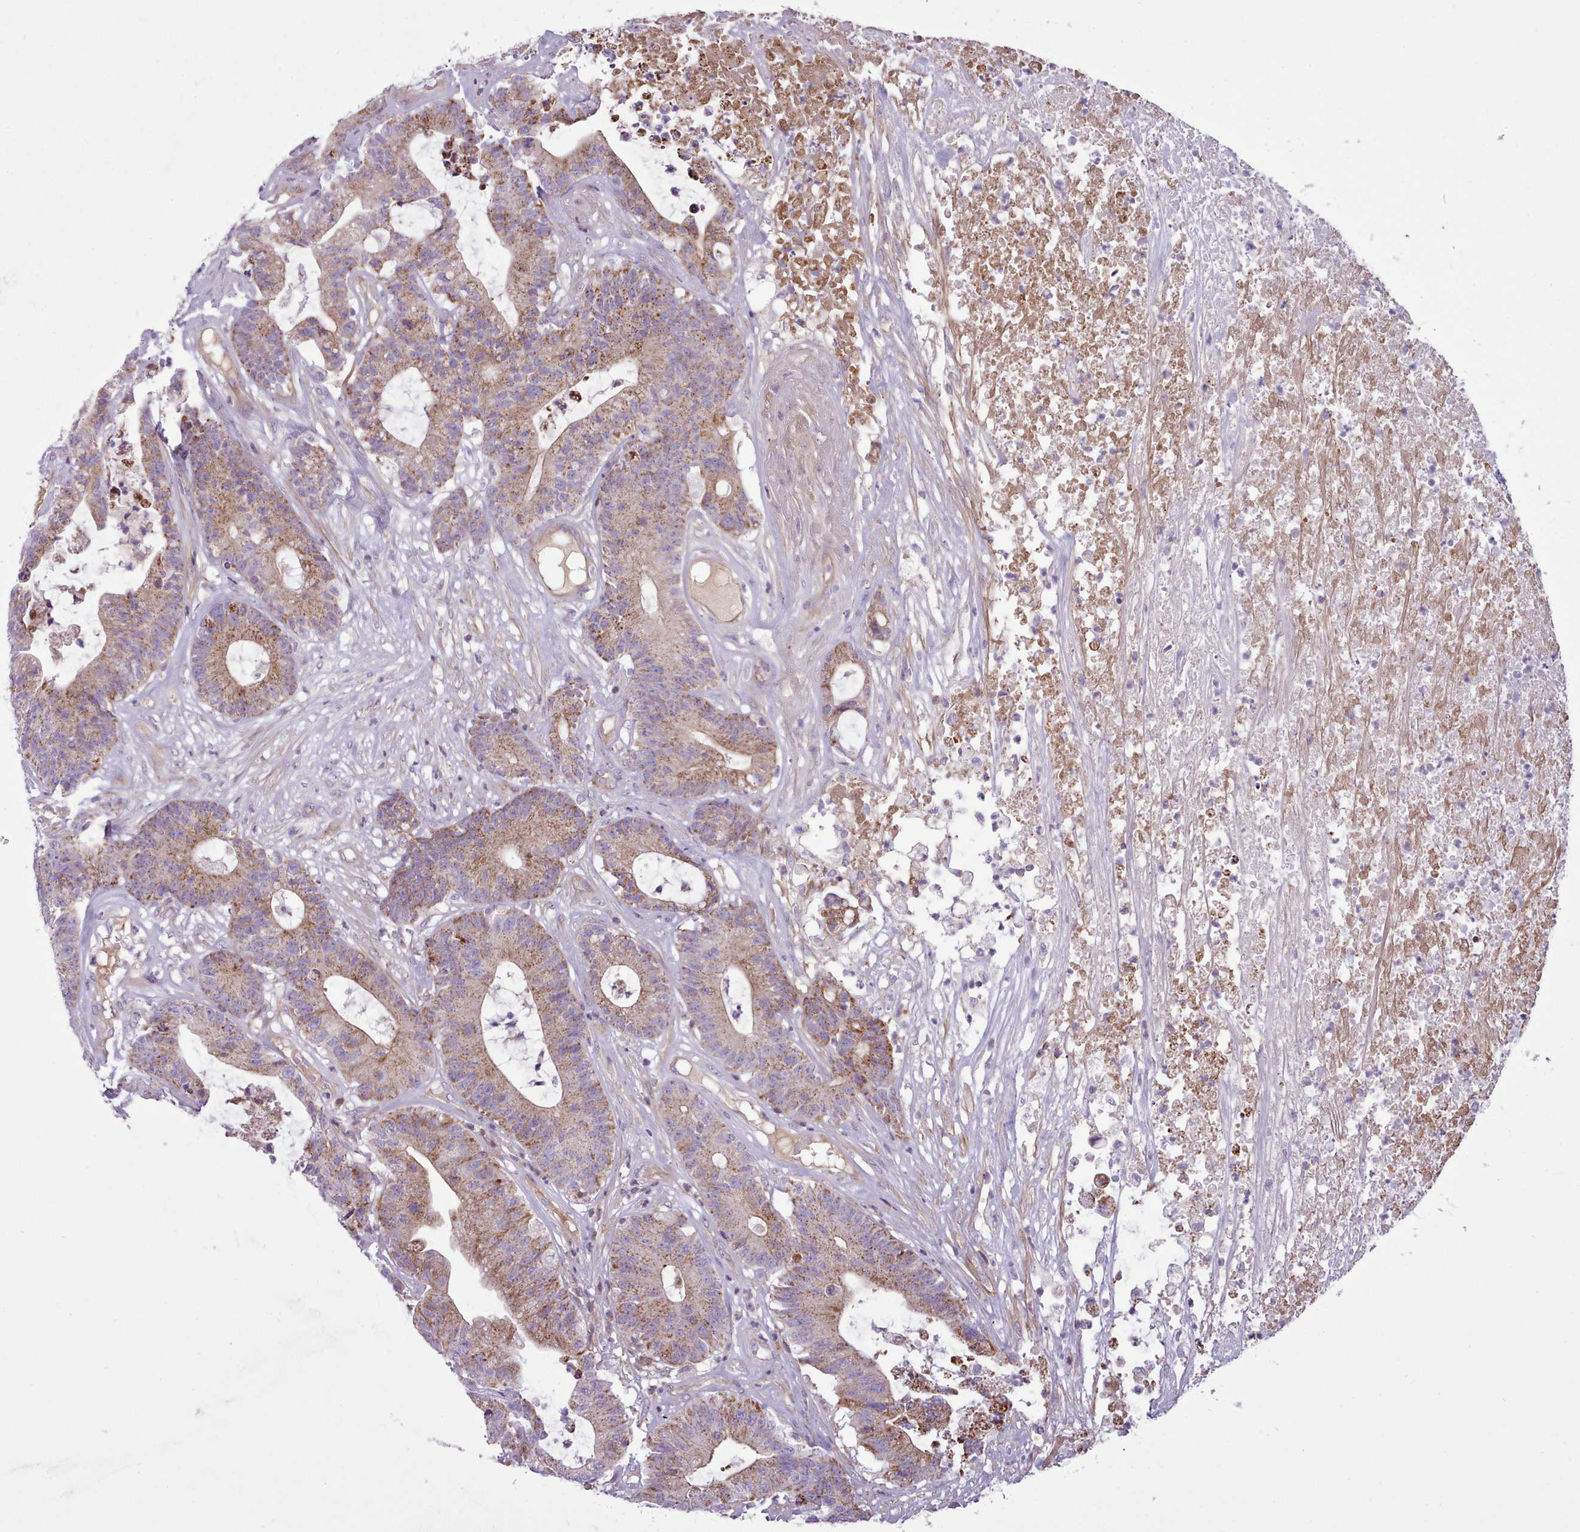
{"staining": {"intensity": "moderate", "quantity": "25%-75%", "location": "cytoplasmic/membranous"}, "tissue": "colorectal cancer", "cell_type": "Tumor cells", "image_type": "cancer", "snomed": [{"axis": "morphology", "description": "Adenocarcinoma, NOS"}, {"axis": "topography", "description": "Colon"}], "caption": "This image displays immunohistochemistry (IHC) staining of human colorectal adenocarcinoma, with medium moderate cytoplasmic/membranous expression in about 25%-75% of tumor cells.", "gene": "TENT4B", "patient": {"sex": "female", "age": 84}}